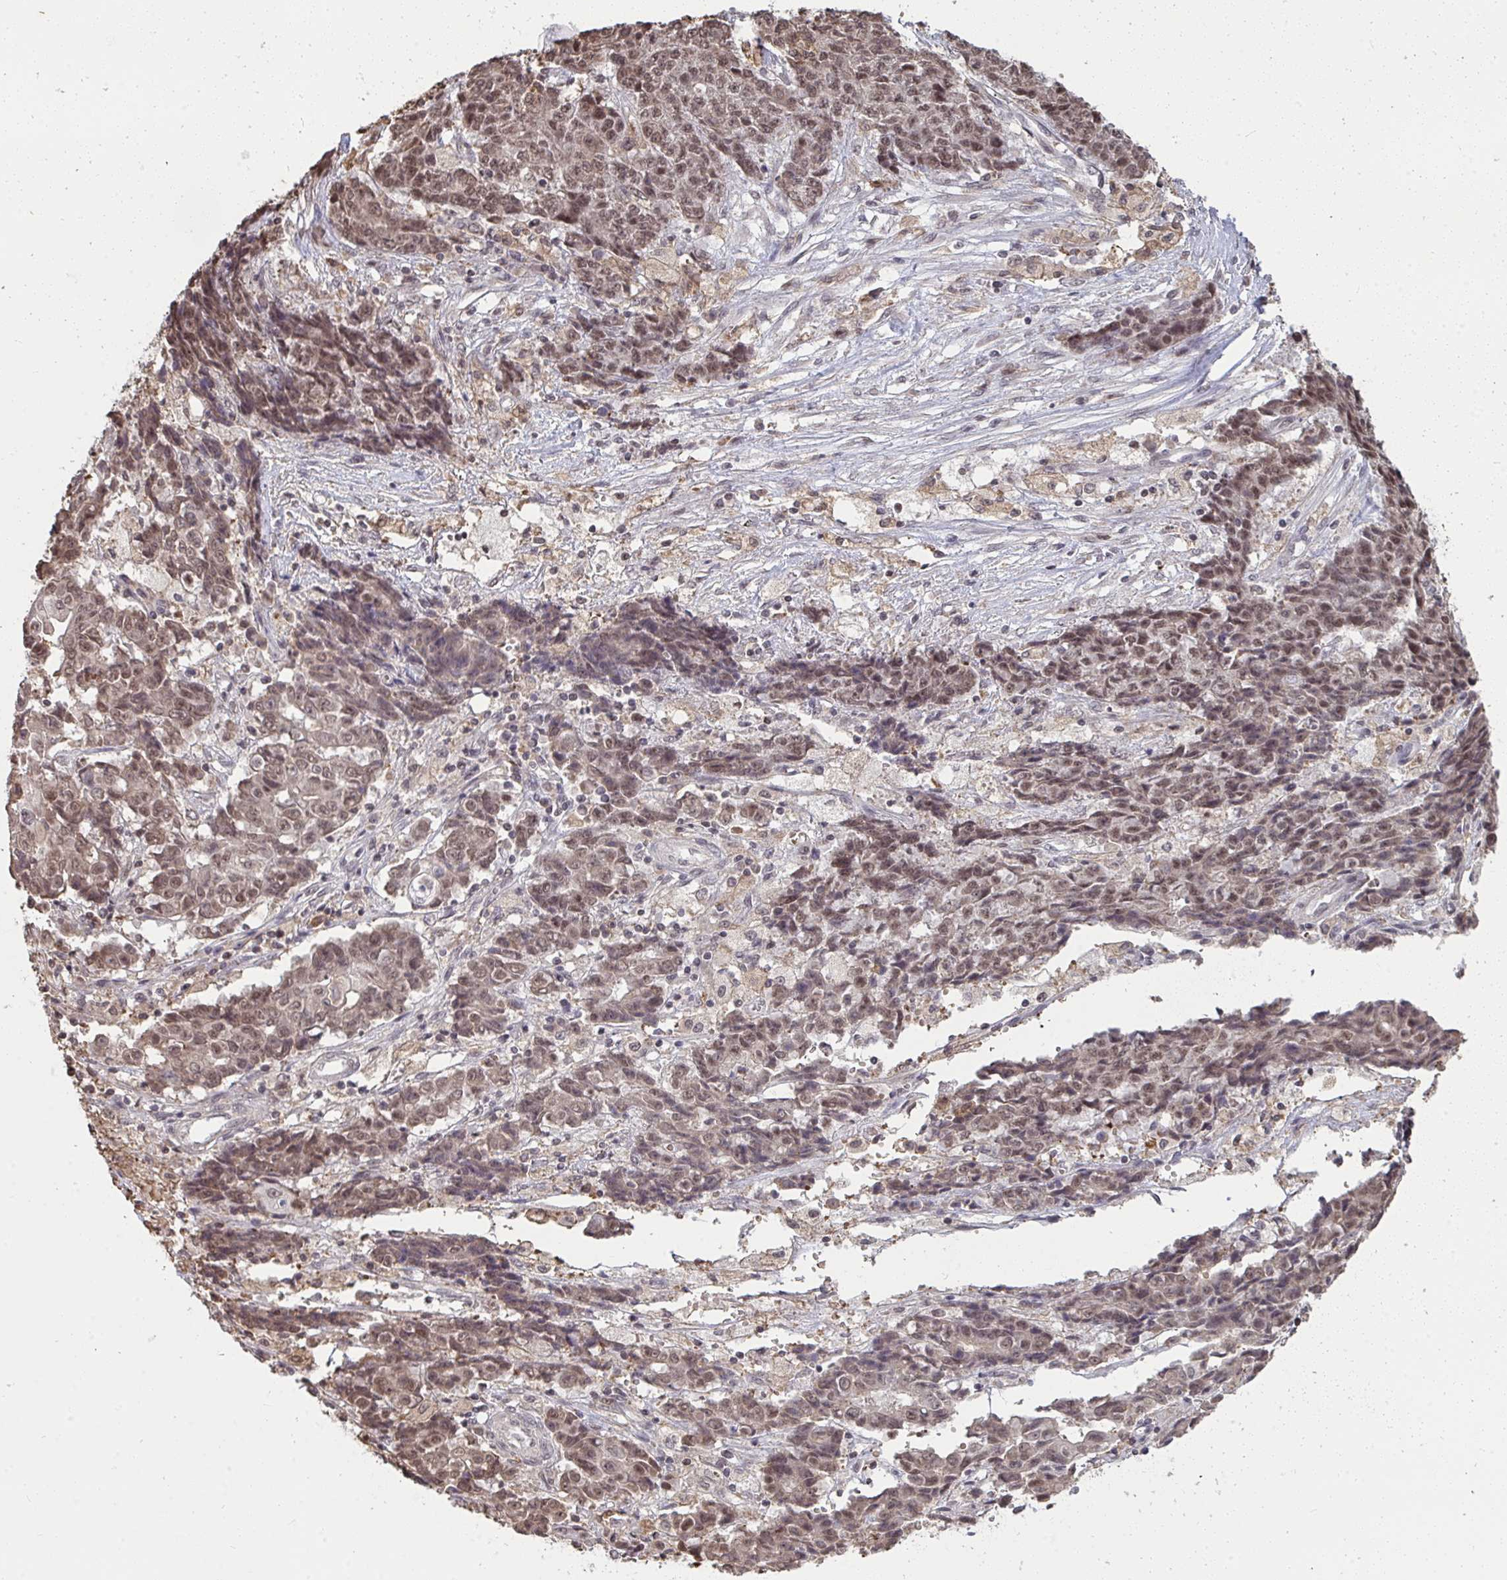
{"staining": {"intensity": "moderate", "quantity": ">75%", "location": "nuclear"}, "tissue": "ovarian cancer", "cell_type": "Tumor cells", "image_type": "cancer", "snomed": [{"axis": "morphology", "description": "Carcinoma, endometroid"}, {"axis": "topography", "description": "Ovary"}], "caption": "There is medium levels of moderate nuclear expression in tumor cells of ovarian endometroid carcinoma, as demonstrated by immunohistochemical staining (brown color).", "gene": "SAP30", "patient": {"sex": "female", "age": 42}}